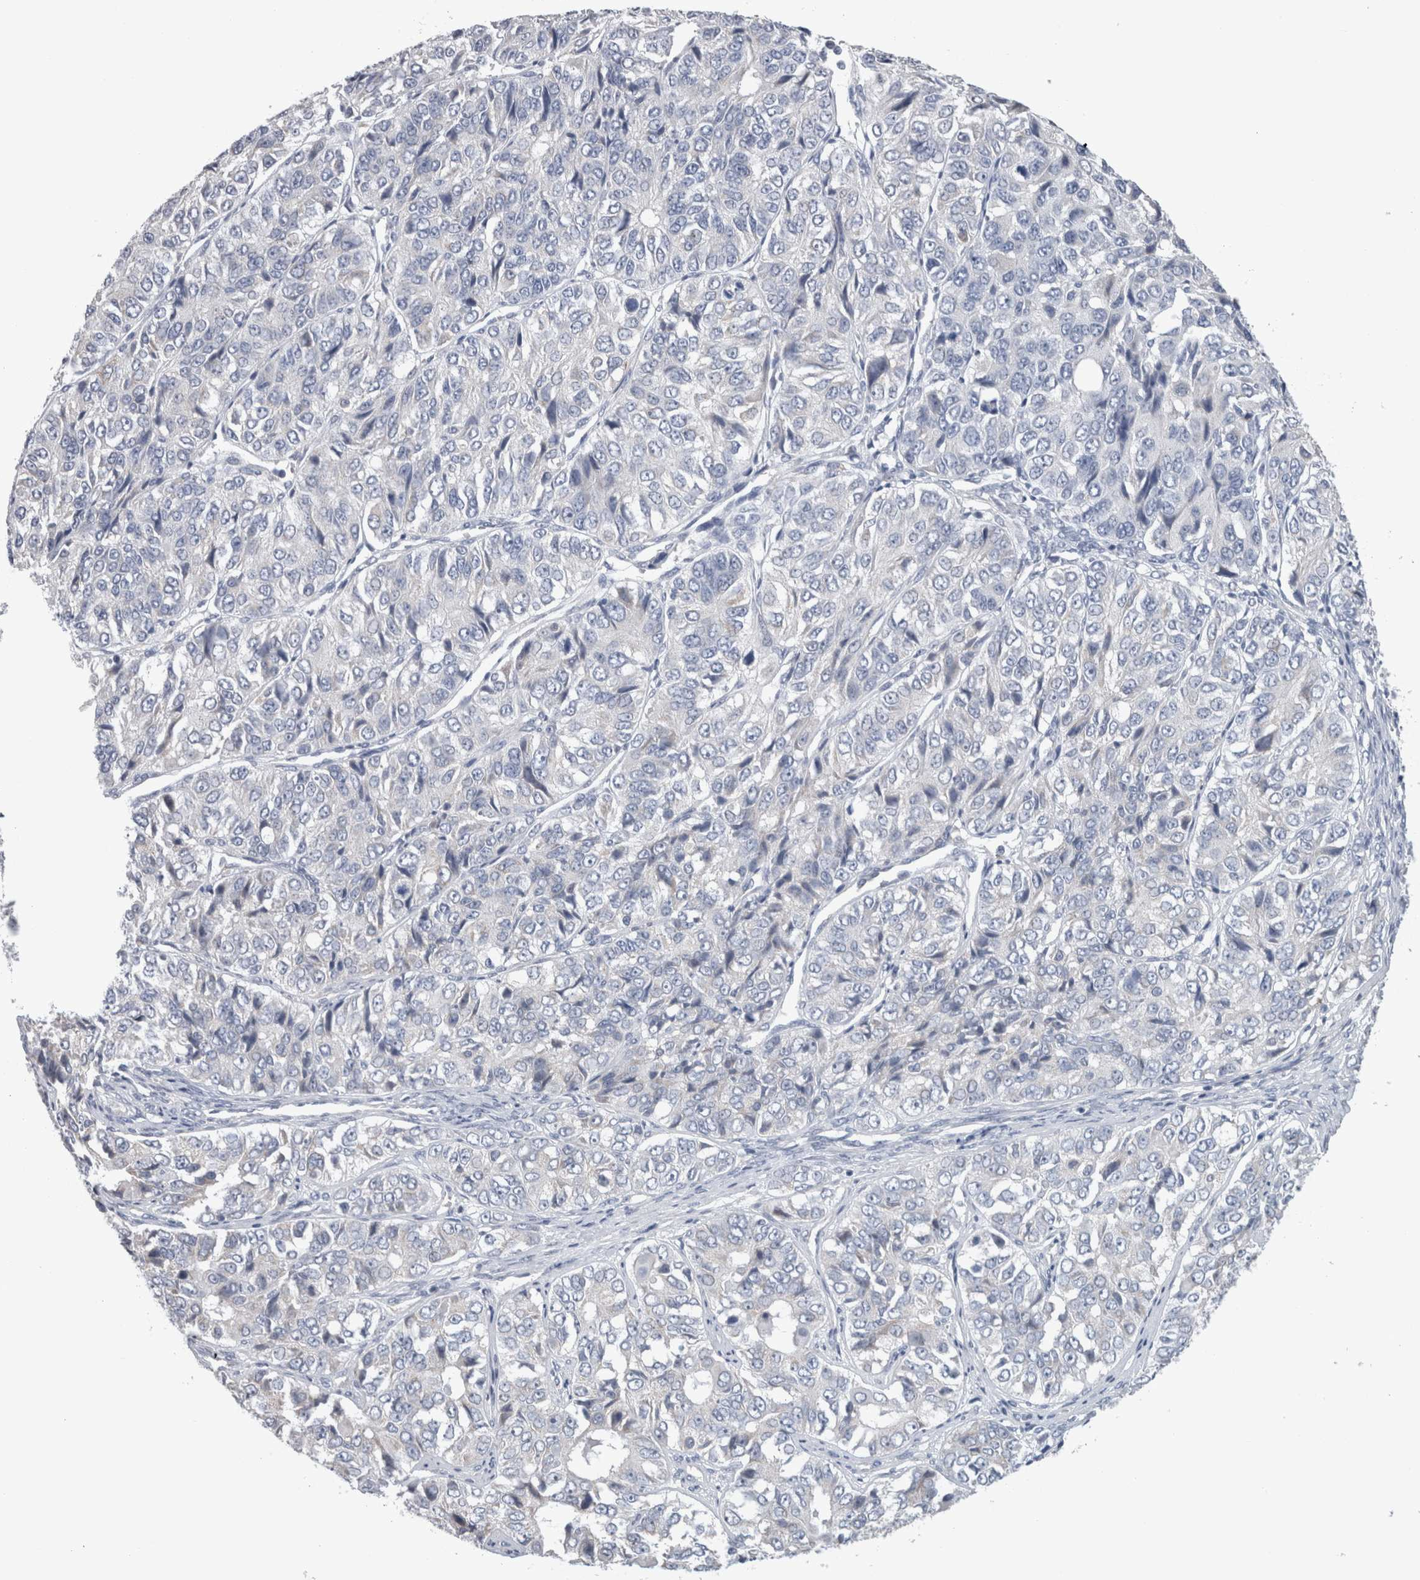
{"staining": {"intensity": "negative", "quantity": "none", "location": "none"}, "tissue": "ovarian cancer", "cell_type": "Tumor cells", "image_type": "cancer", "snomed": [{"axis": "morphology", "description": "Carcinoma, endometroid"}, {"axis": "topography", "description": "Ovary"}], "caption": "DAB immunohistochemical staining of human ovarian cancer (endometroid carcinoma) demonstrates no significant expression in tumor cells. (Brightfield microscopy of DAB immunohistochemistry at high magnification).", "gene": "GDAP1", "patient": {"sex": "female", "age": 51}}